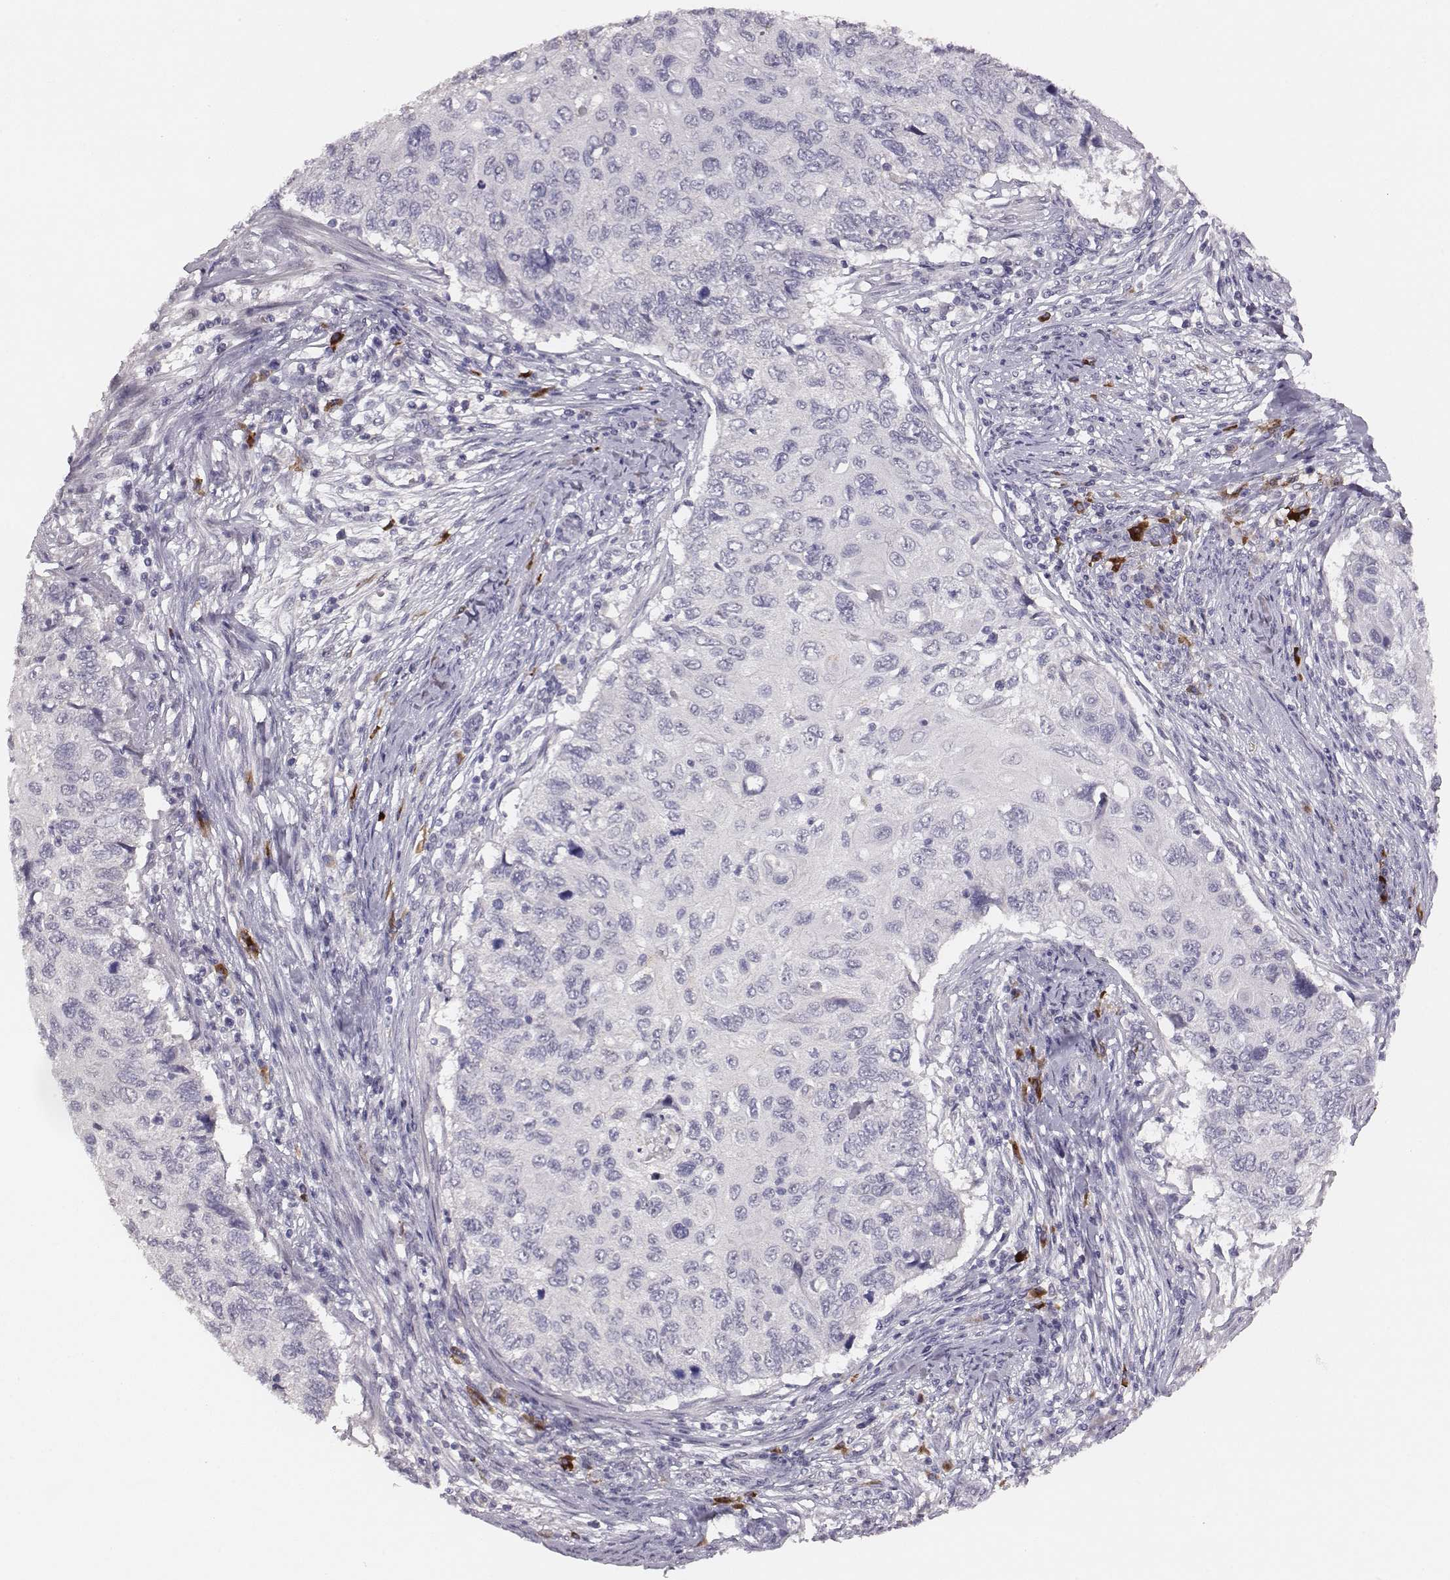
{"staining": {"intensity": "negative", "quantity": "none", "location": "none"}, "tissue": "cervical cancer", "cell_type": "Tumor cells", "image_type": "cancer", "snomed": [{"axis": "morphology", "description": "Squamous cell carcinoma, NOS"}, {"axis": "topography", "description": "Cervix"}], "caption": "Human cervical squamous cell carcinoma stained for a protein using immunohistochemistry (IHC) reveals no positivity in tumor cells.", "gene": "SLC22A6", "patient": {"sex": "female", "age": 70}}